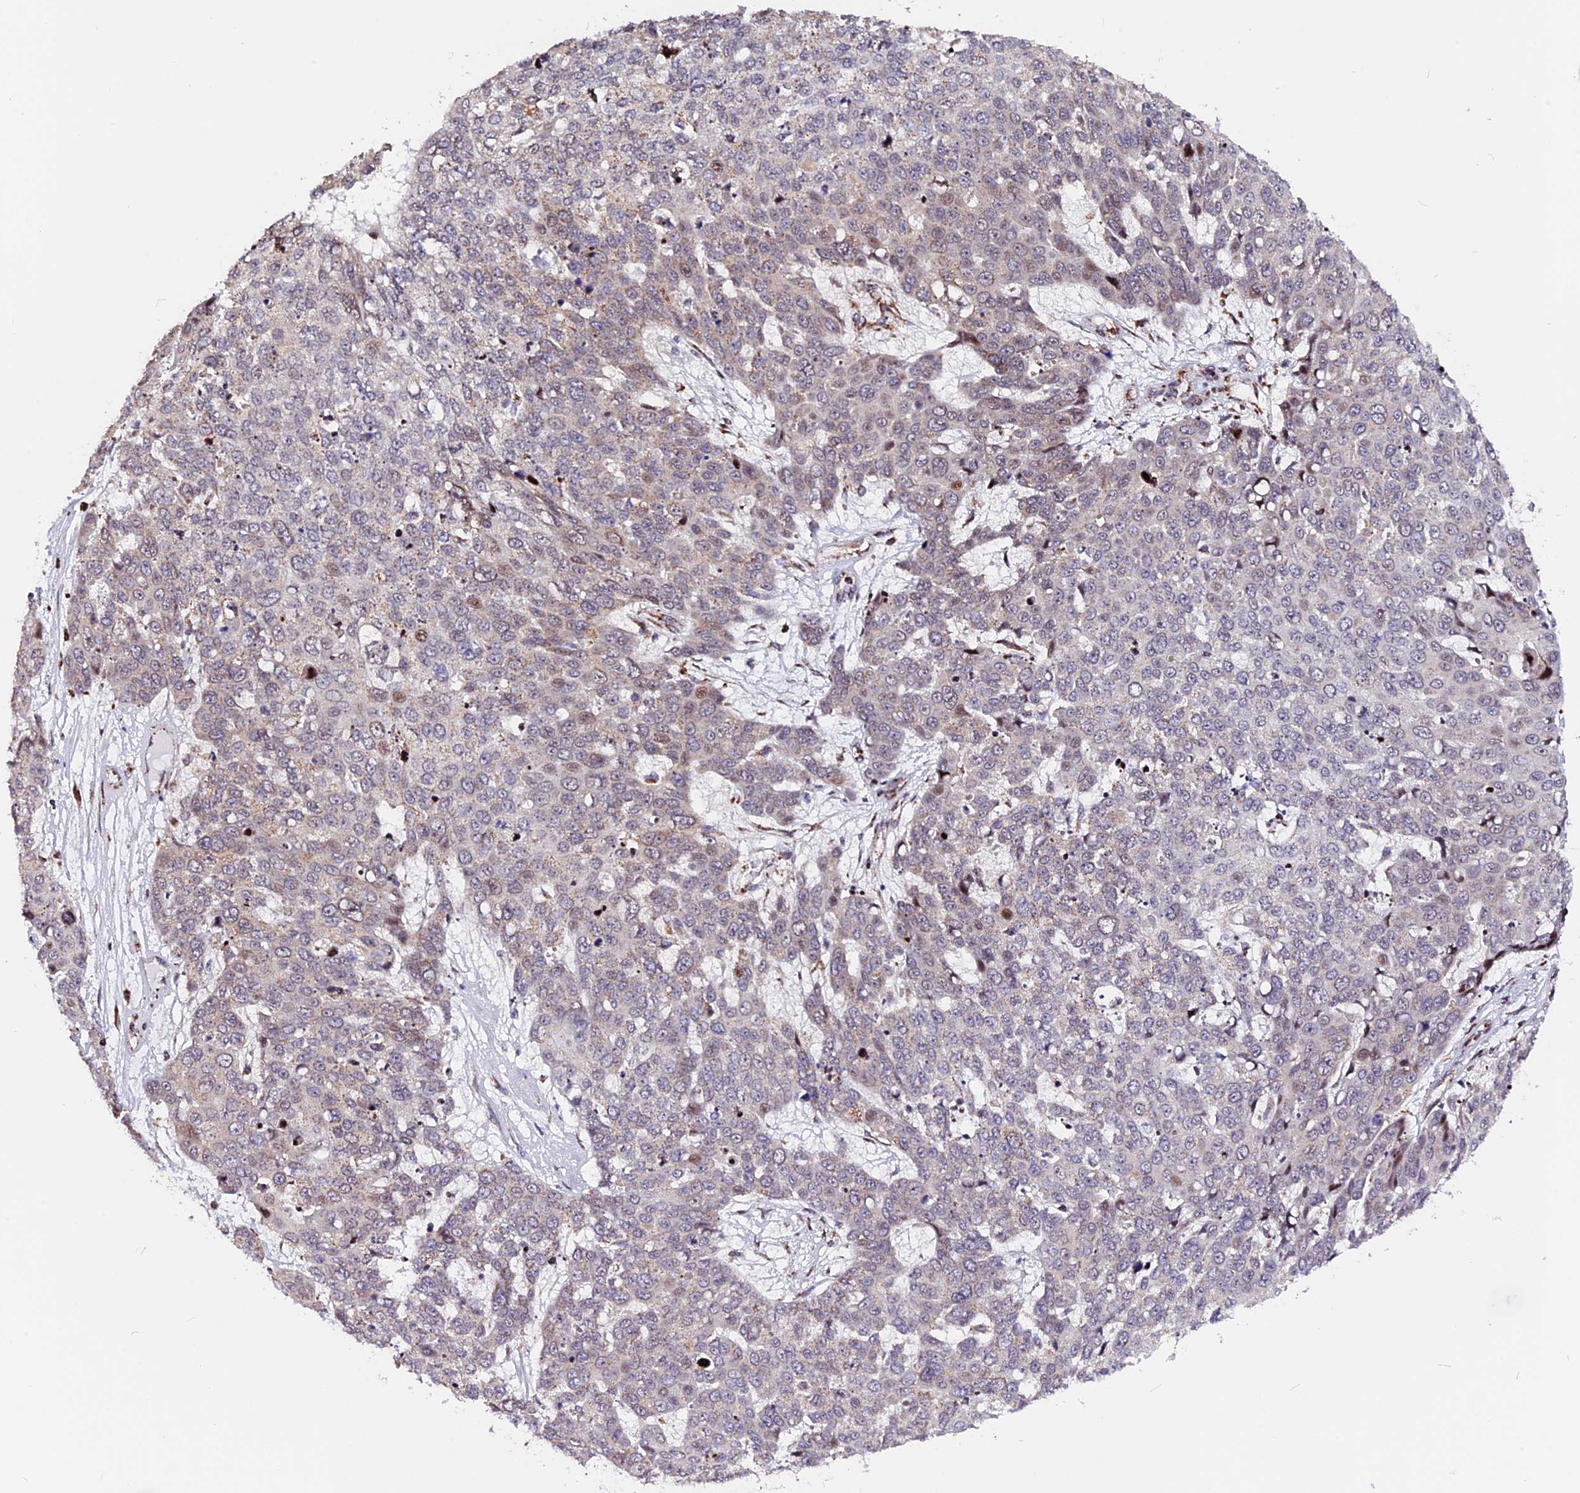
{"staining": {"intensity": "negative", "quantity": "none", "location": "none"}, "tissue": "skin cancer", "cell_type": "Tumor cells", "image_type": "cancer", "snomed": [{"axis": "morphology", "description": "Squamous cell carcinoma, NOS"}, {"axis": "topography", "description": "Skin"}], "caption": "An image of squamous cell carcinoma (skin) stained for a protein reveals no brown staining in tumor cells. (Immunohistochemistry (ihc), brightfield microscopy, high magnification).", "gene": "FAM174C", "patient": {"sex": "male", "age": 71}}